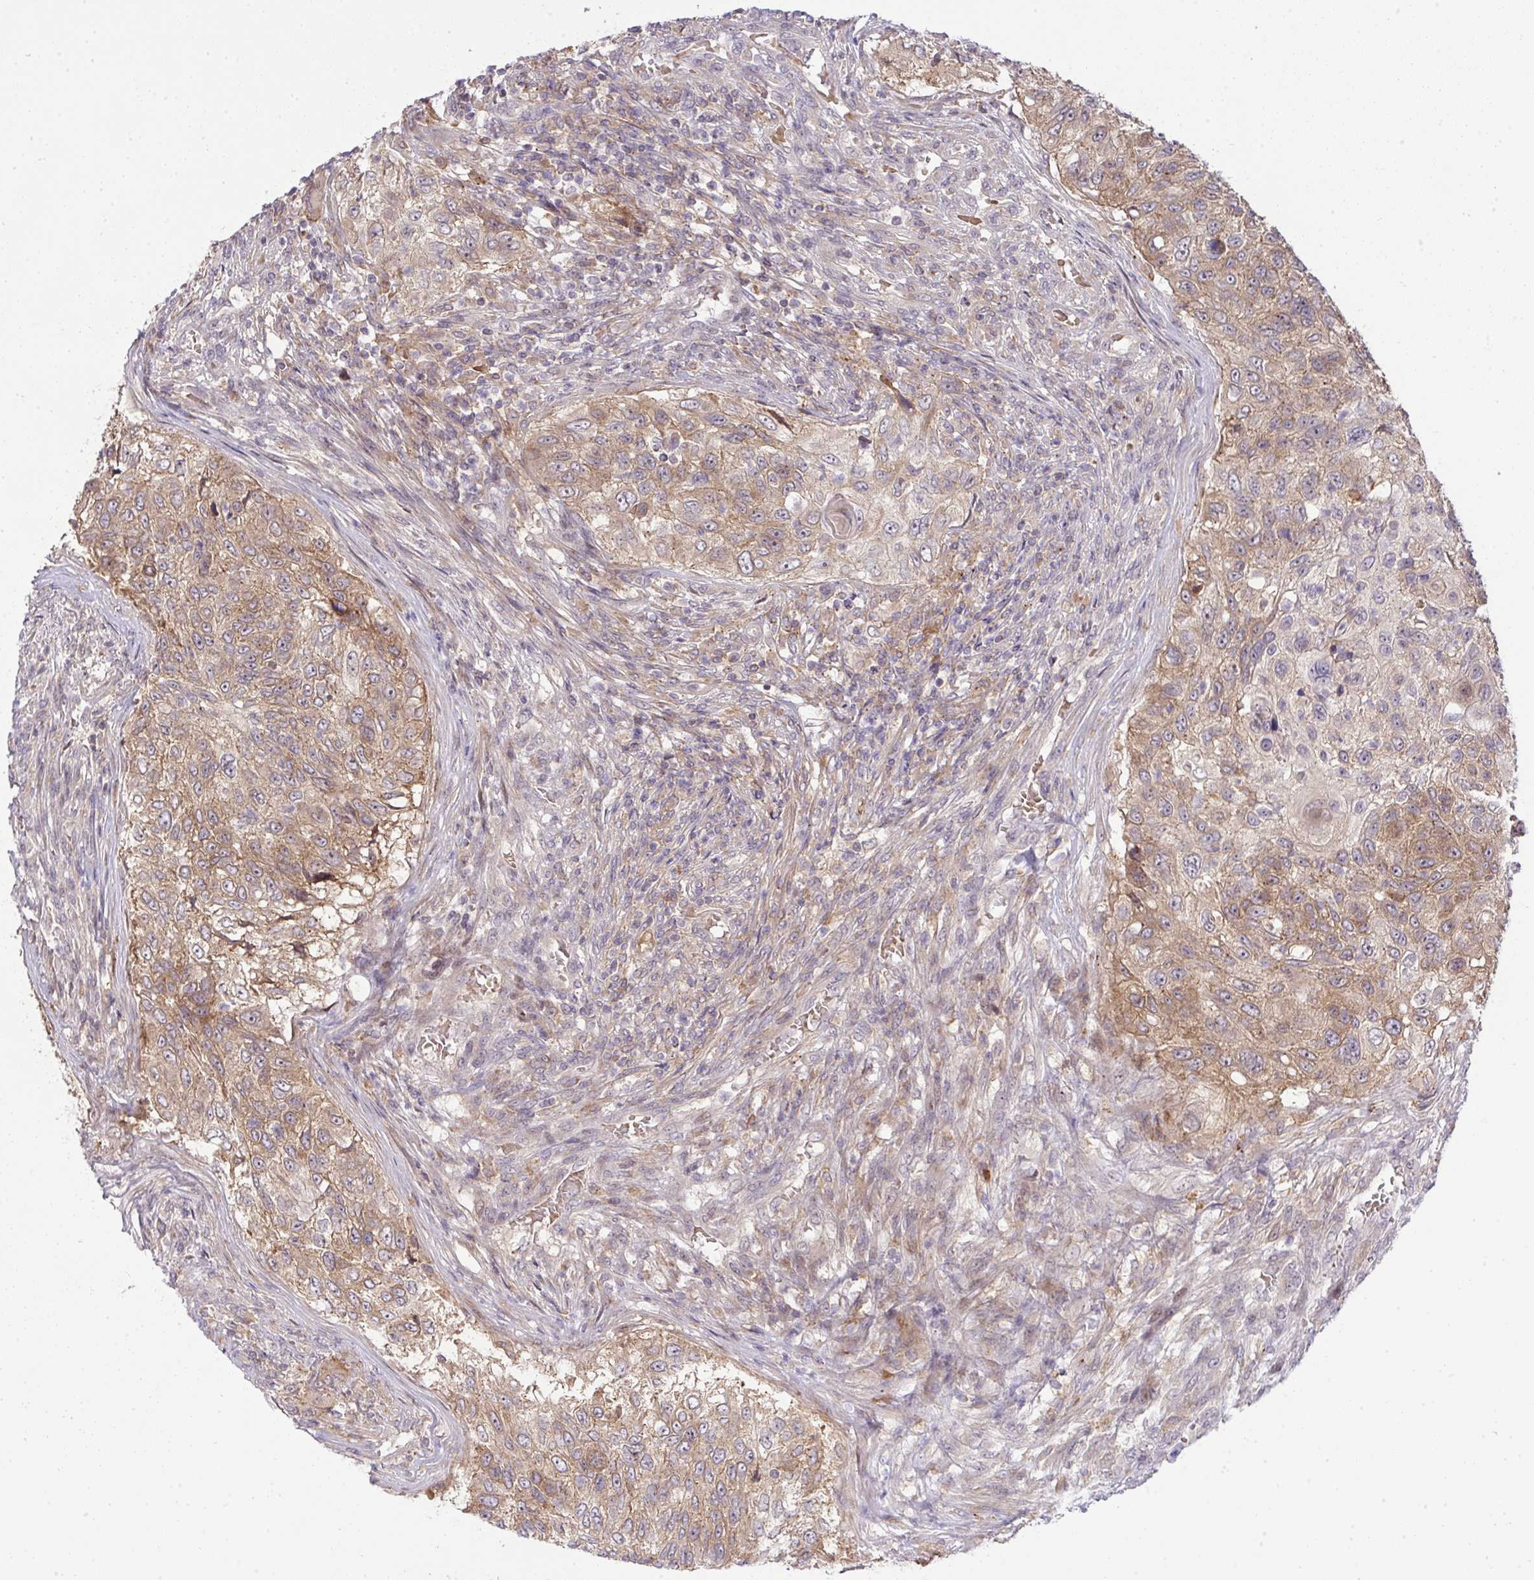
{"staining": {"intensity": "moderate", "quantity": "25%-75%", "location": "cytoplasmic/membranous"}, "tissue": "urothelial cancer", "cell_type": "Tumor cells", "image_type": "cancer", "snomed": [{"axis": "morphology", "description": "Urothelial carcinoma, High grade"}, {"axis": "topography", "description": "Urinary bladder"}], "caption": "A high-resolution image shows IHC staining of urothelial cancer, which reveals moderate cytoplasmic/membranous positivity in approximately 25%-75% of tumor cells.", "gene": "SLC9A6", "patient": {"sex": "female", "age": 60}}